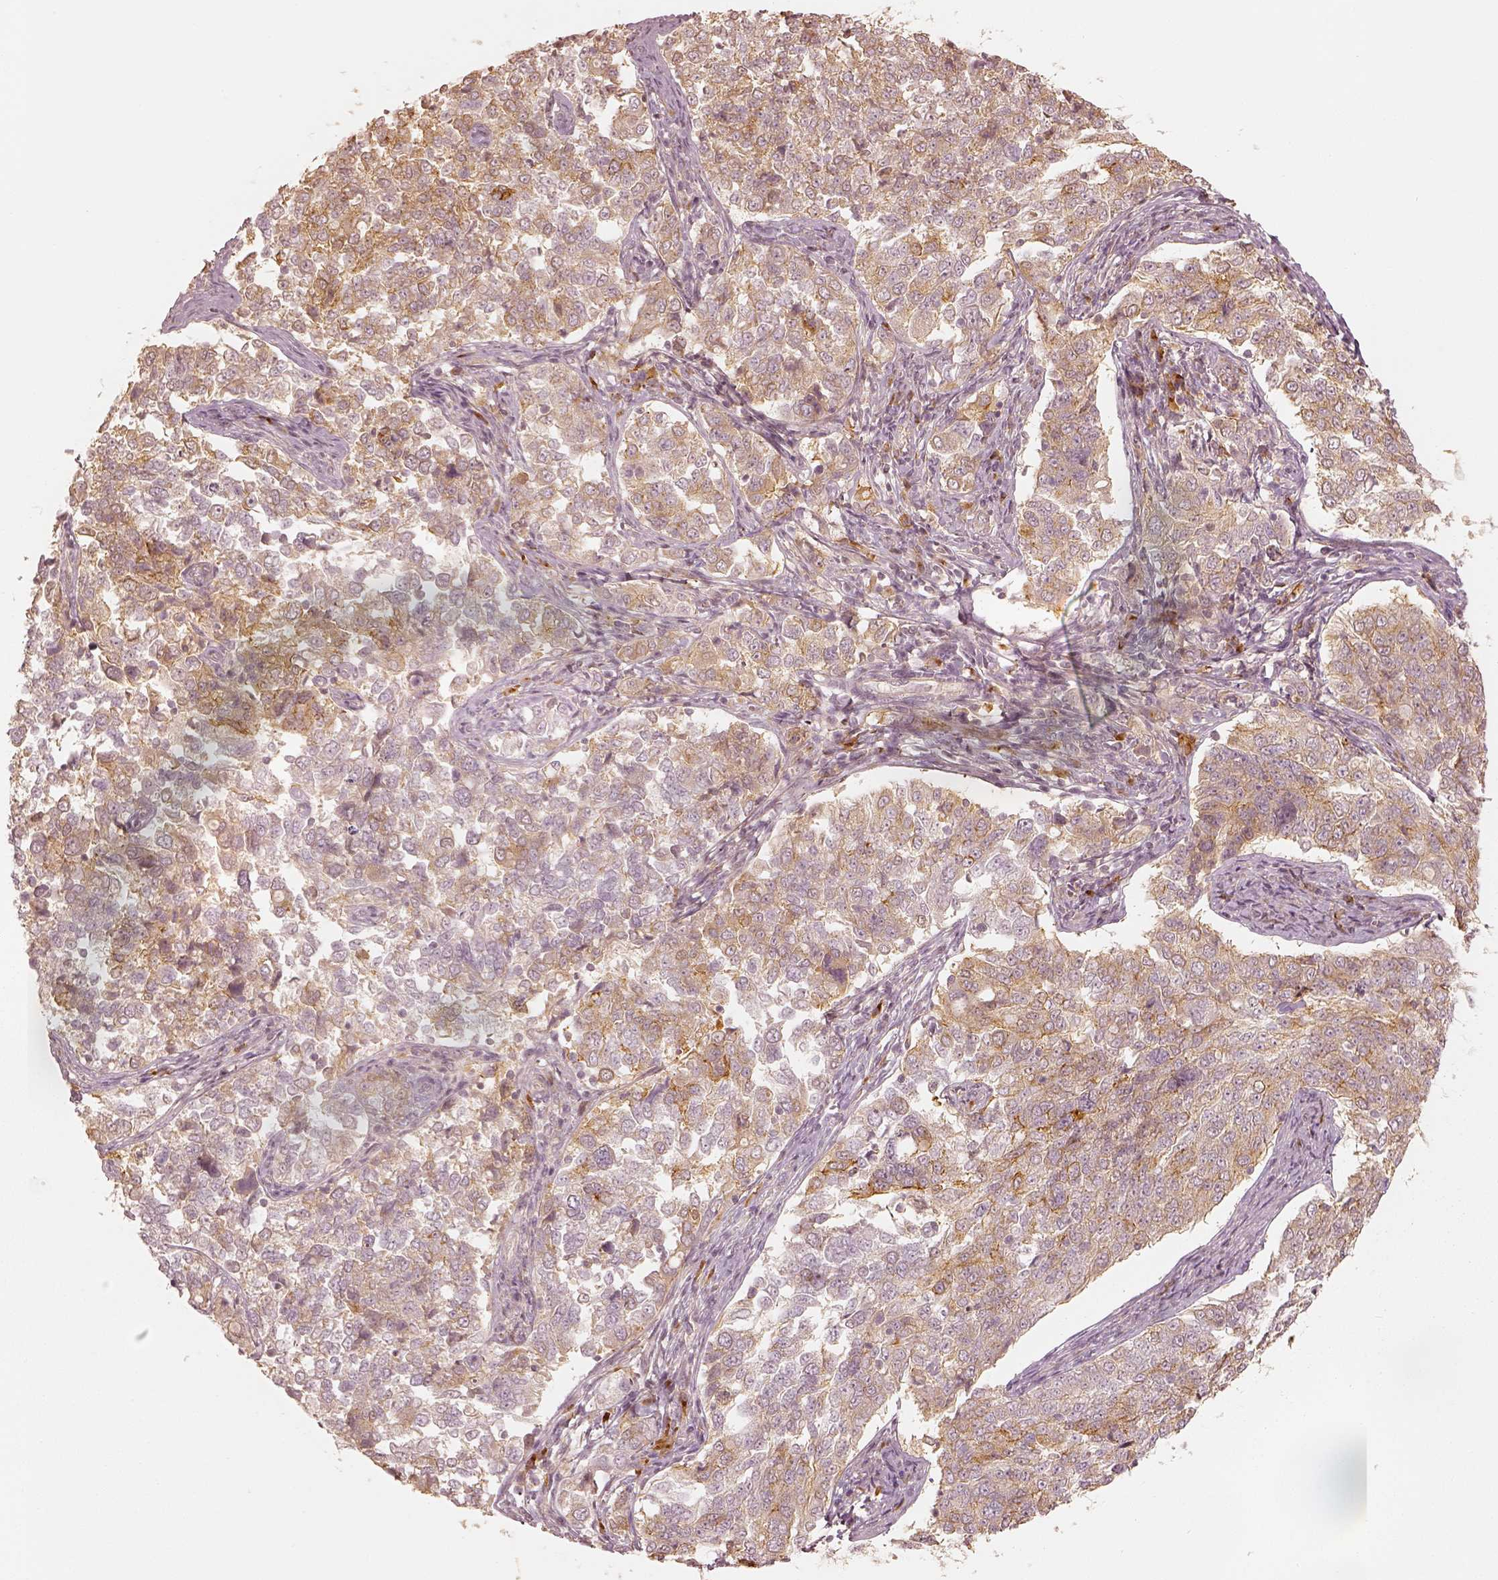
{"staining": {"intensity": "moderate", "quantity": "25%-75%", "location": "cytoplasmic/membranous"}, "tissue": "endometrial cancer", "cell_type": "Tumor cells", "image_type": "cancer", "snomed": [{"axis": "morphology", "description": "Adenocarcinoma, NOS"}, {"axis": "topography", "description": "Endometrium"}], "caption": "Adenocarcinoma (endometrial) was stained to show a protein in brown. There is medium levels of moderate cytoplasmic/membranous staining in about 25%-75% of tumor cells.", "gene": "GORASP2", "patient": {"sex": "female", "age": 43}}